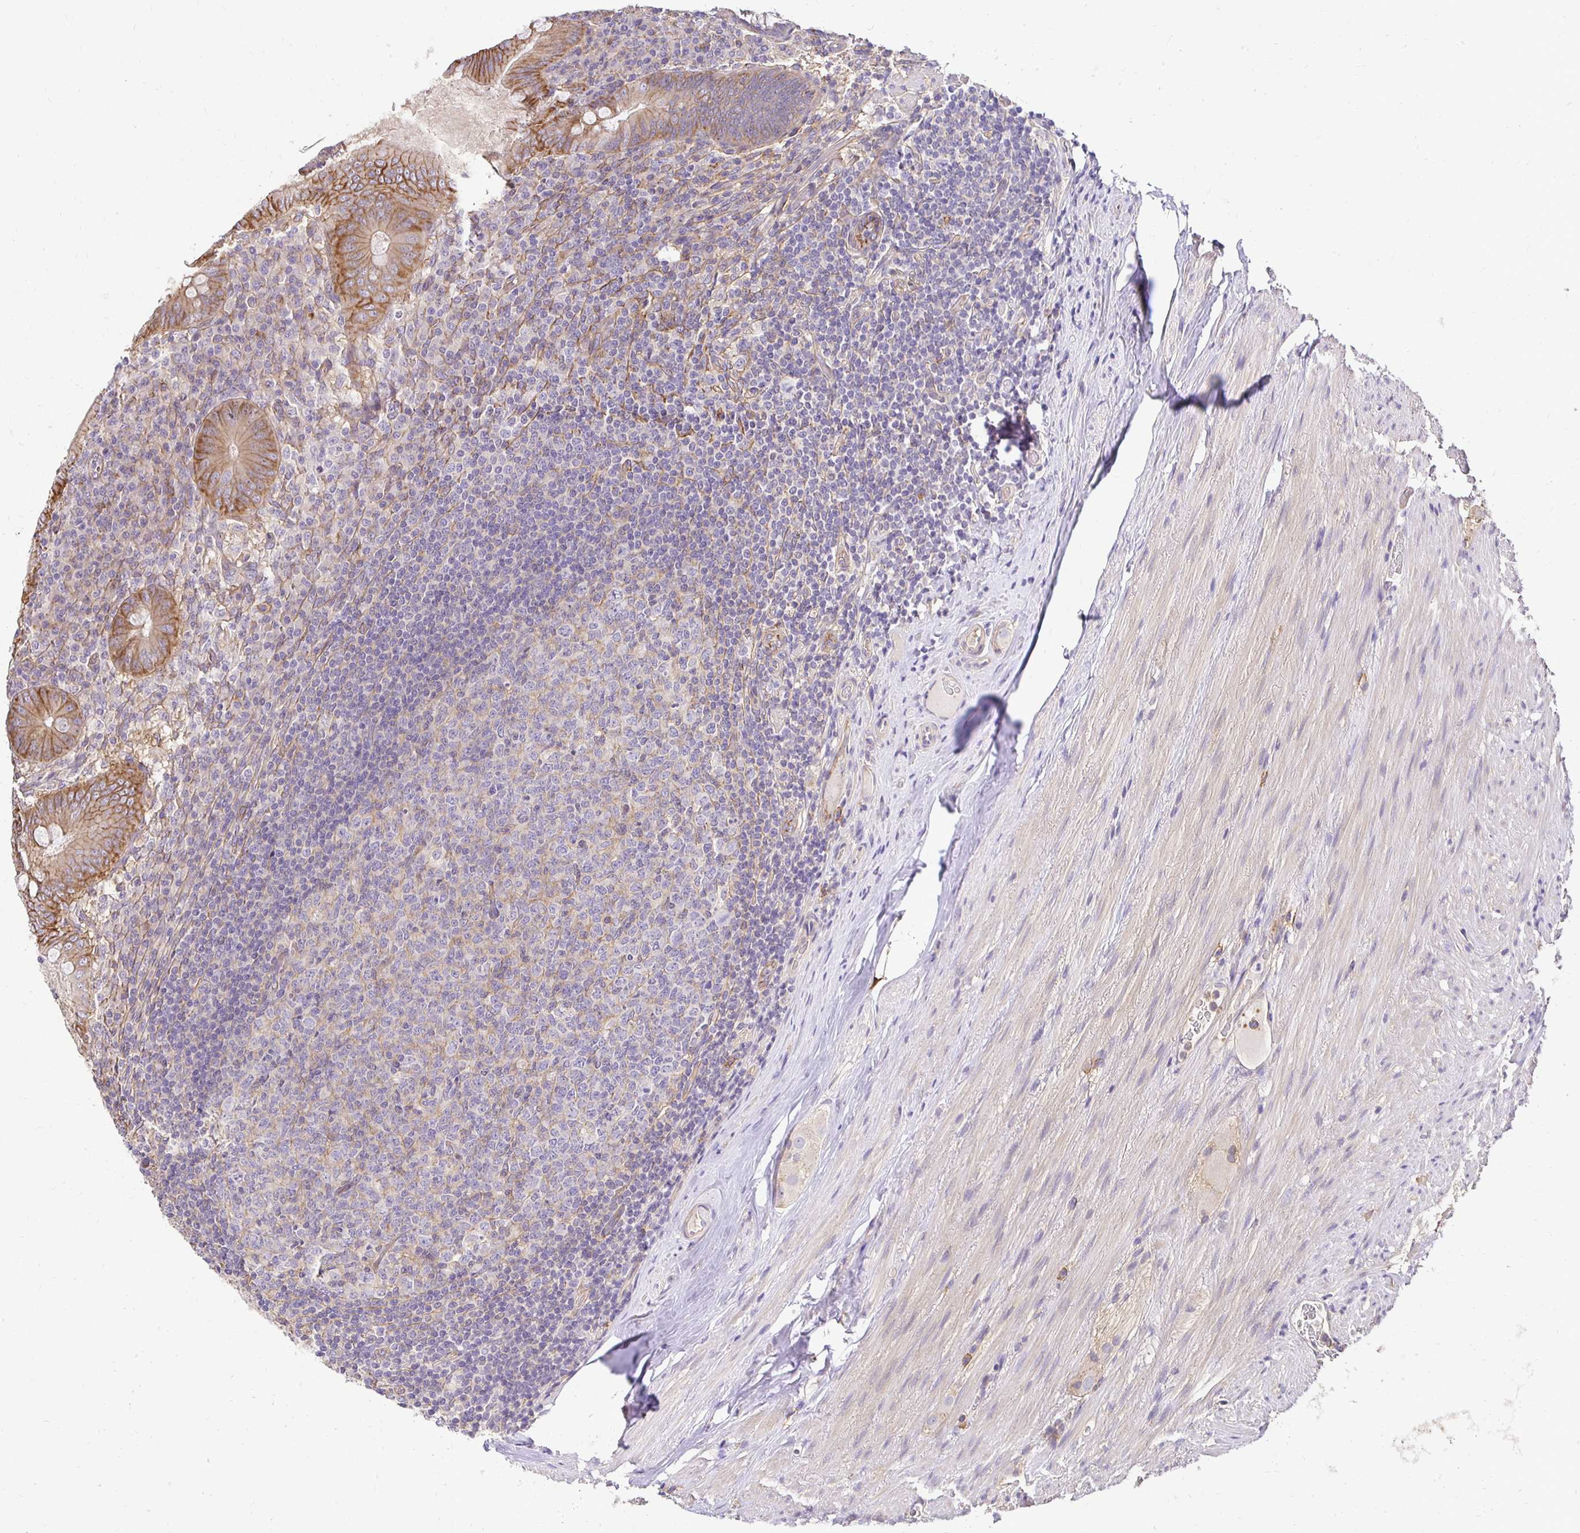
{"staining": {"intensity": "moderate", "quantity": "25%-75%", "location": "cytoplasmic/membranous"}, "tissue": "appendix", "cell_type": "Glandular cells", "image_type": "normal", "snomed": [{"axis": "morphology", "description": "Normal tissue, NOS"}, {"axis": "topography", "description": "Appendix"}], "caption": "Protein staining by IHC exhibits moderate cytoplasmic/membranous expression in approximately 25%-75% of glandular cells in unremarkable appendix.", "gene": "SLC9A1", "patient": {"sex": "male", "age": 71}}